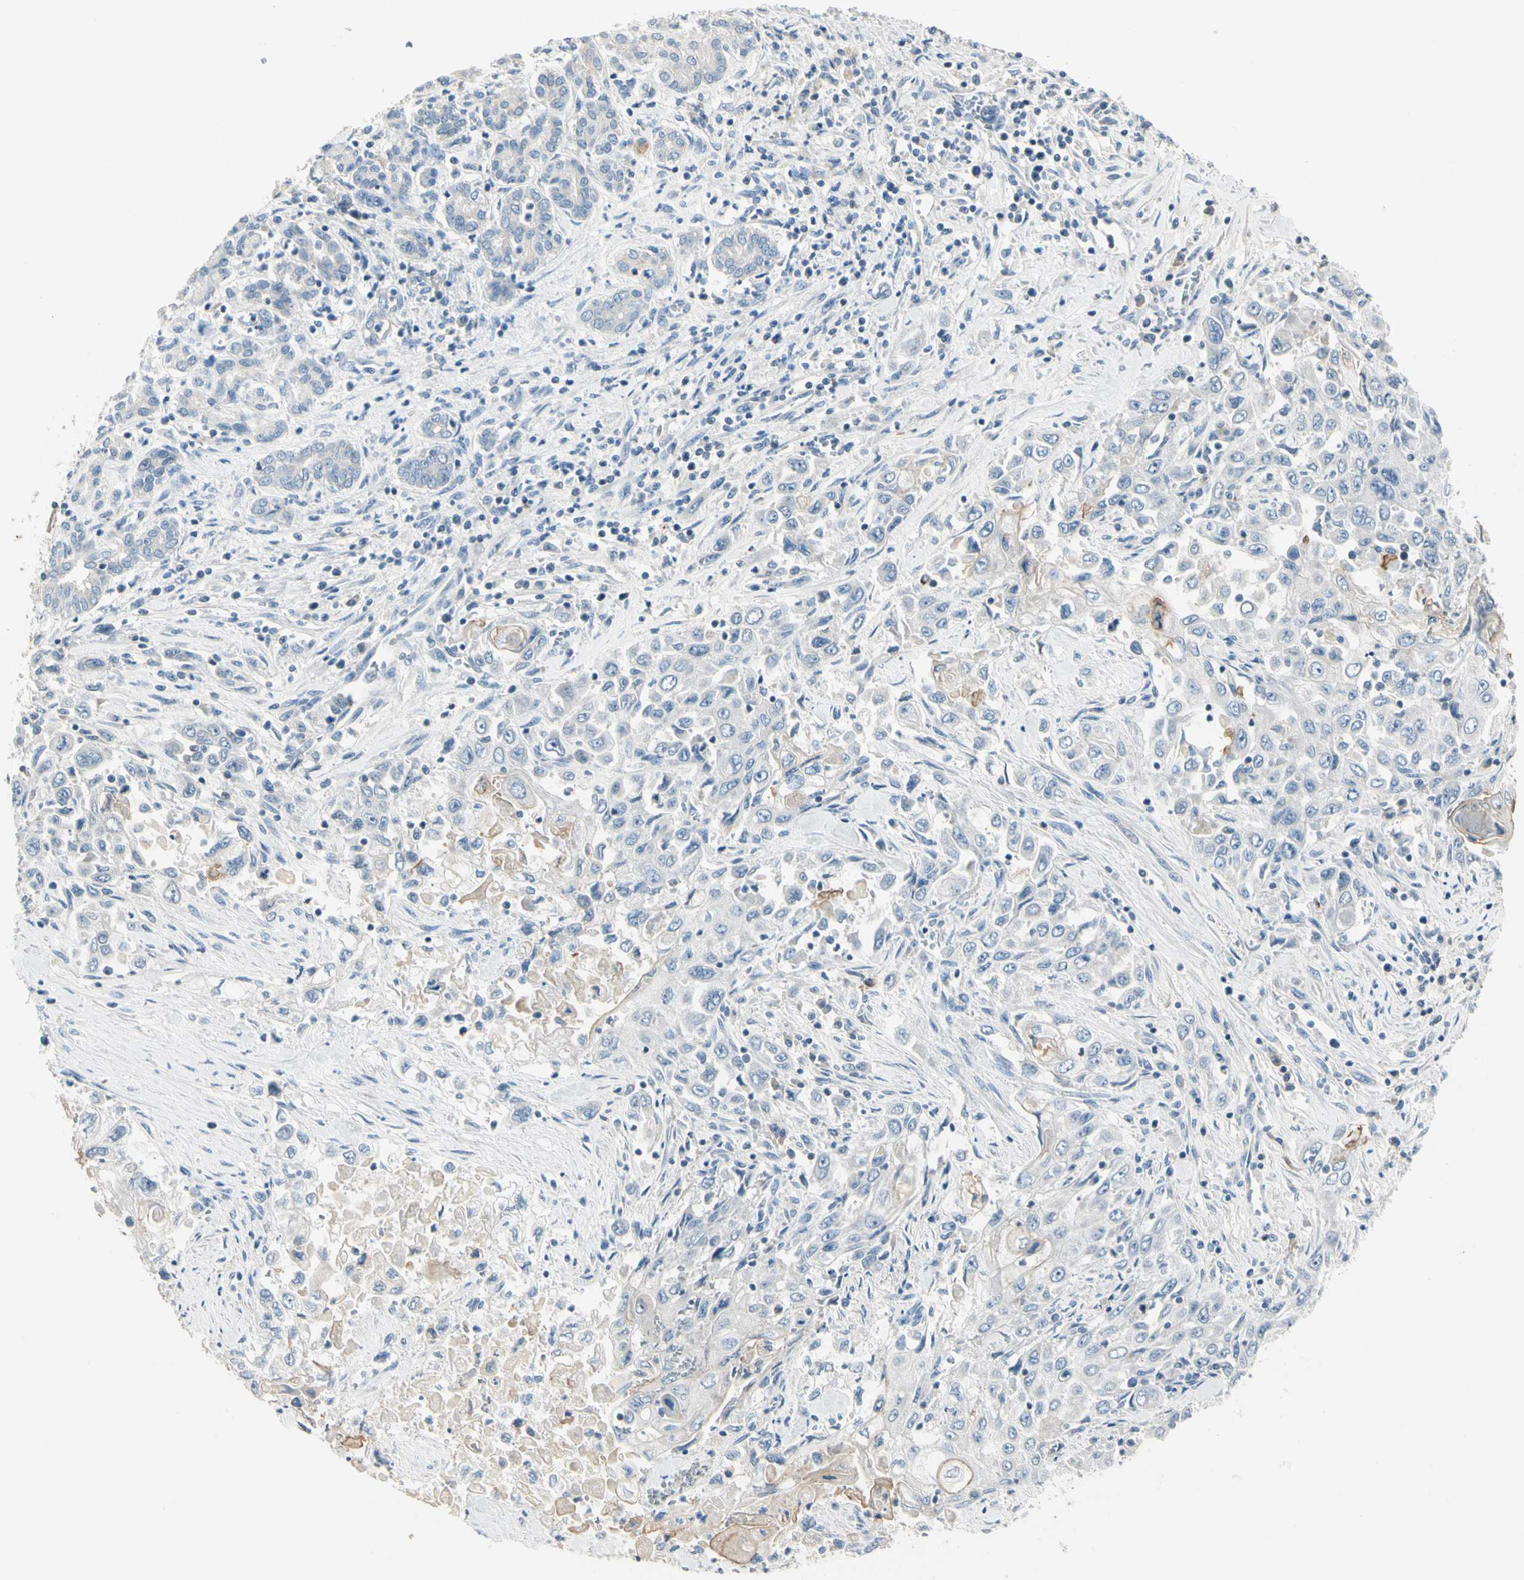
{"staining": {"intensity": "negative", "quantity": "none", "location": "none"}, "tissue": "pancreatic cancer", "cell_type": "Tumor cells", "image_type": "cancer", "snomed": [{"axis": "morphology", "description": "Adenocarcinoma, NOS"}, {"axis": "topography", "description": "Pancreas"}], "caption": "DAB (3,3'-diaminobenzidine) immunohistochemical staining of pancreatic cancer exhibits no significant positivity in tumor cells. (DAB (3,3'-diaminobenzidine) IHC visualized using brightfield microscopy, high magnification).", "gene": "GPR153", "patient": {"sex": "male", "age": 70}}